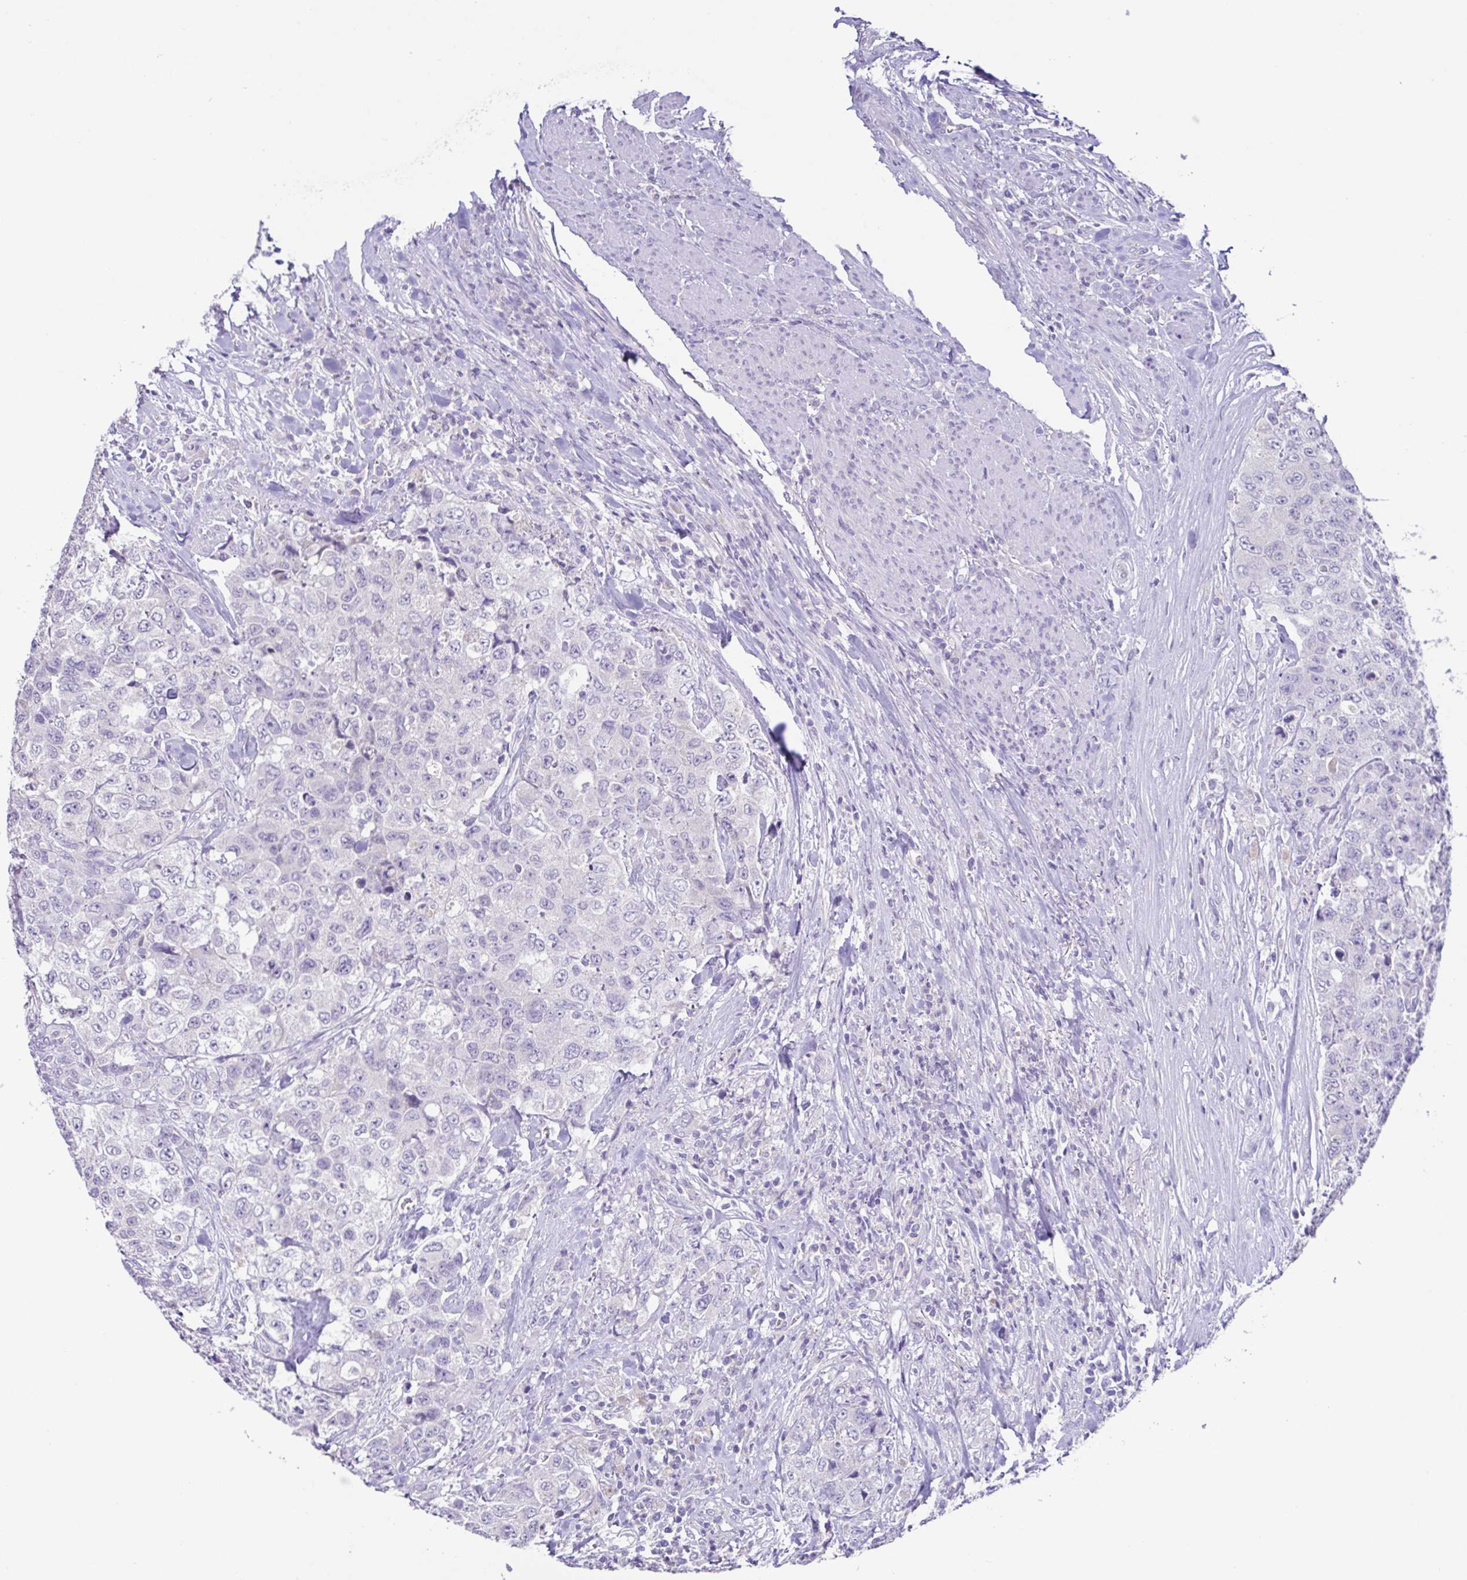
{"staining": {"intensity": "negative", "quantity": "none", "location": "none"}, "tissue": "urothelial cancer", "cell_type": "Tumor cells", "image_type": "cancer", "snomed": [{"axis": "morphology", "description": "Urothelial carcinoma, High grade"}, {"axis": "topography", "description": "Urinary bladder"}], "caption": "Tumor cells show no significant positivity in high-grade urothelial carcinoma.", "gene": "RDH11", "patient": {"sex": "female", "age": 78}}